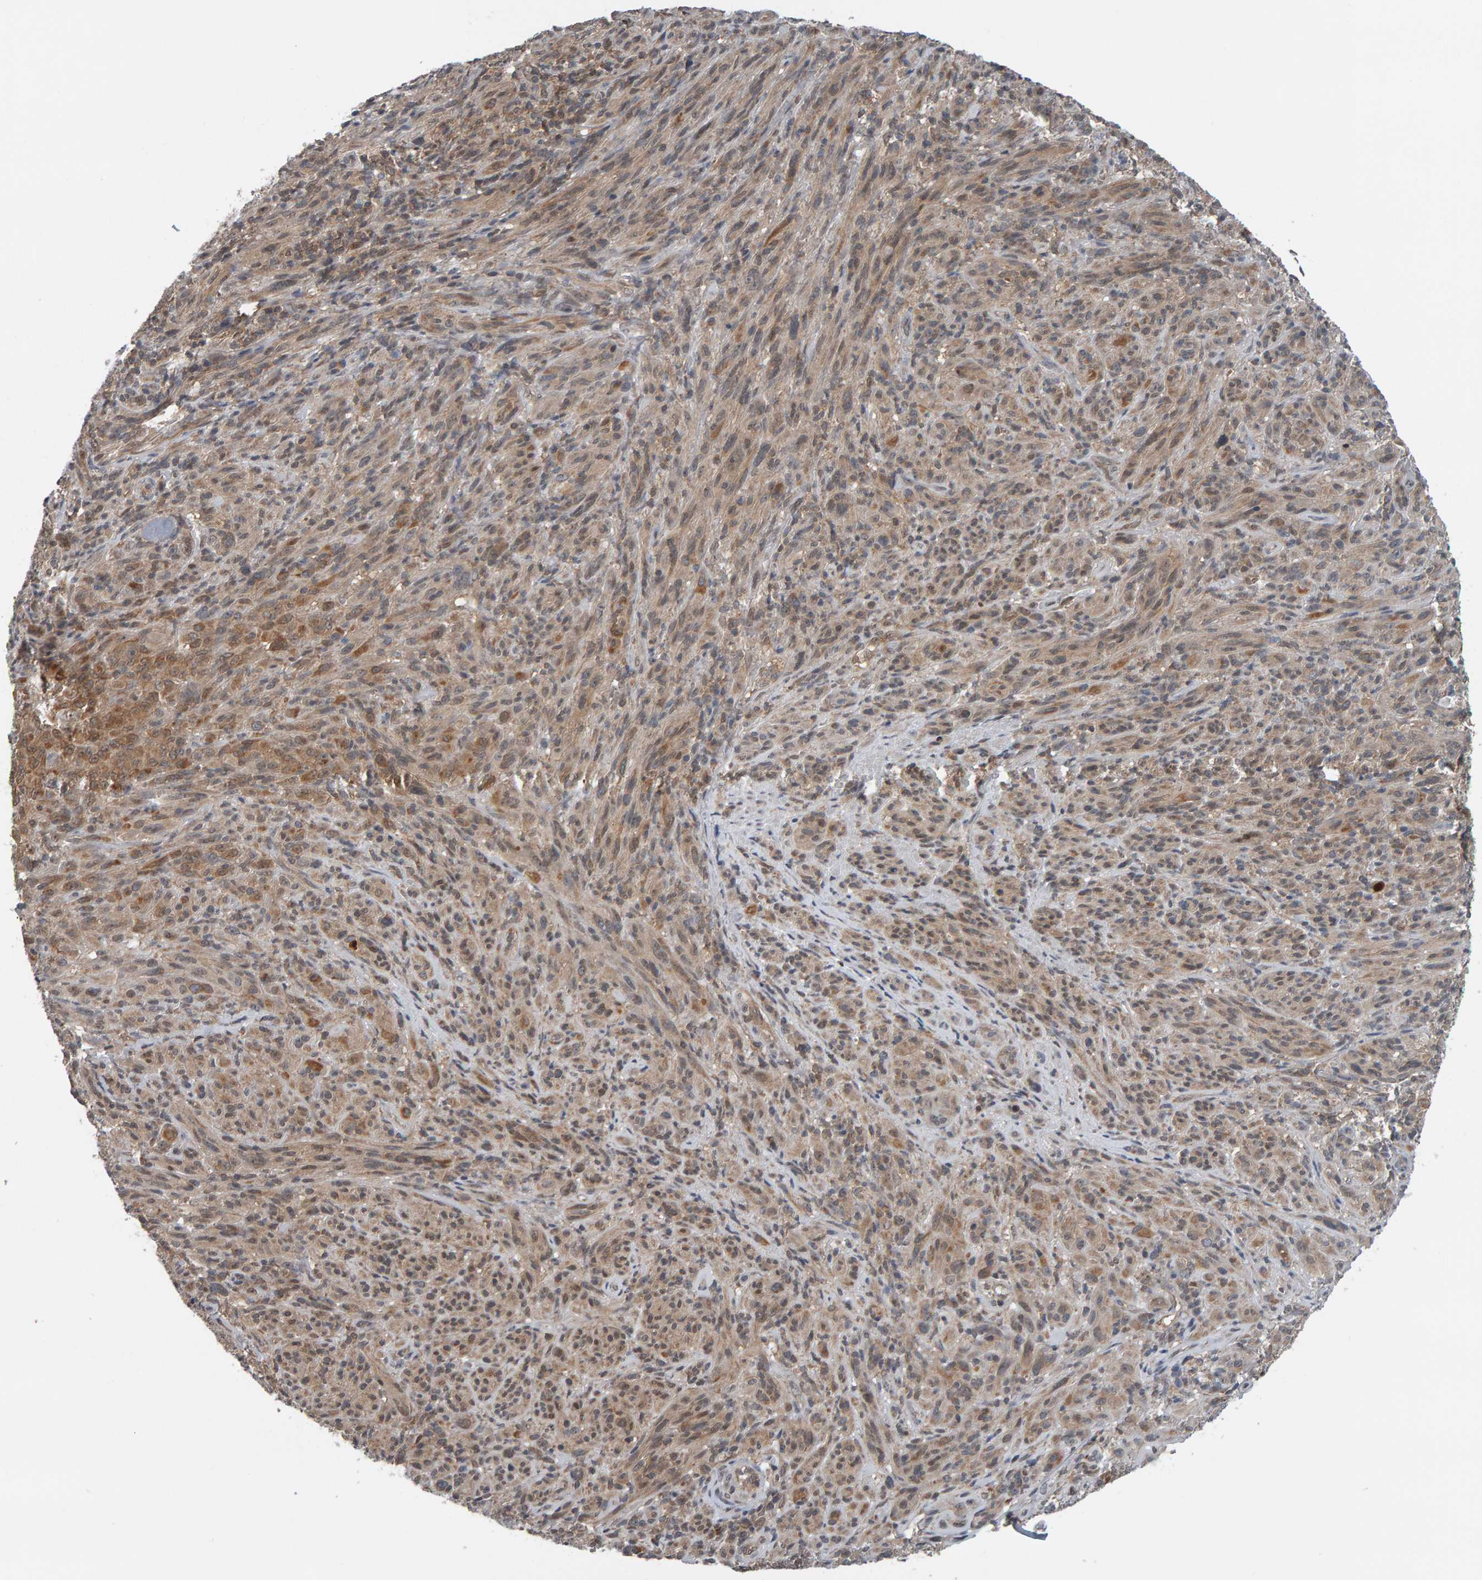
{"staining": {"intensity": "weak", "quantity": ">75%", "location": "cytoplasmic/membranous"}, "tissue": "melanoma", "cell_type": "Tumor cells", "image_type": "cancer", "snomed": [{"axis": "morphology", "description": "Malignant melanoma, NOS"}, {"axis": "topography", "description": "Skin of head"}], "caption": "Immunohistochemical staining of human melanoma reveals low levels of weak cytoplasmic/membranous expression in approximately >75% of tumor cells.", "gene": "COASY", "patient": {"sex": "male", "age": 96}}